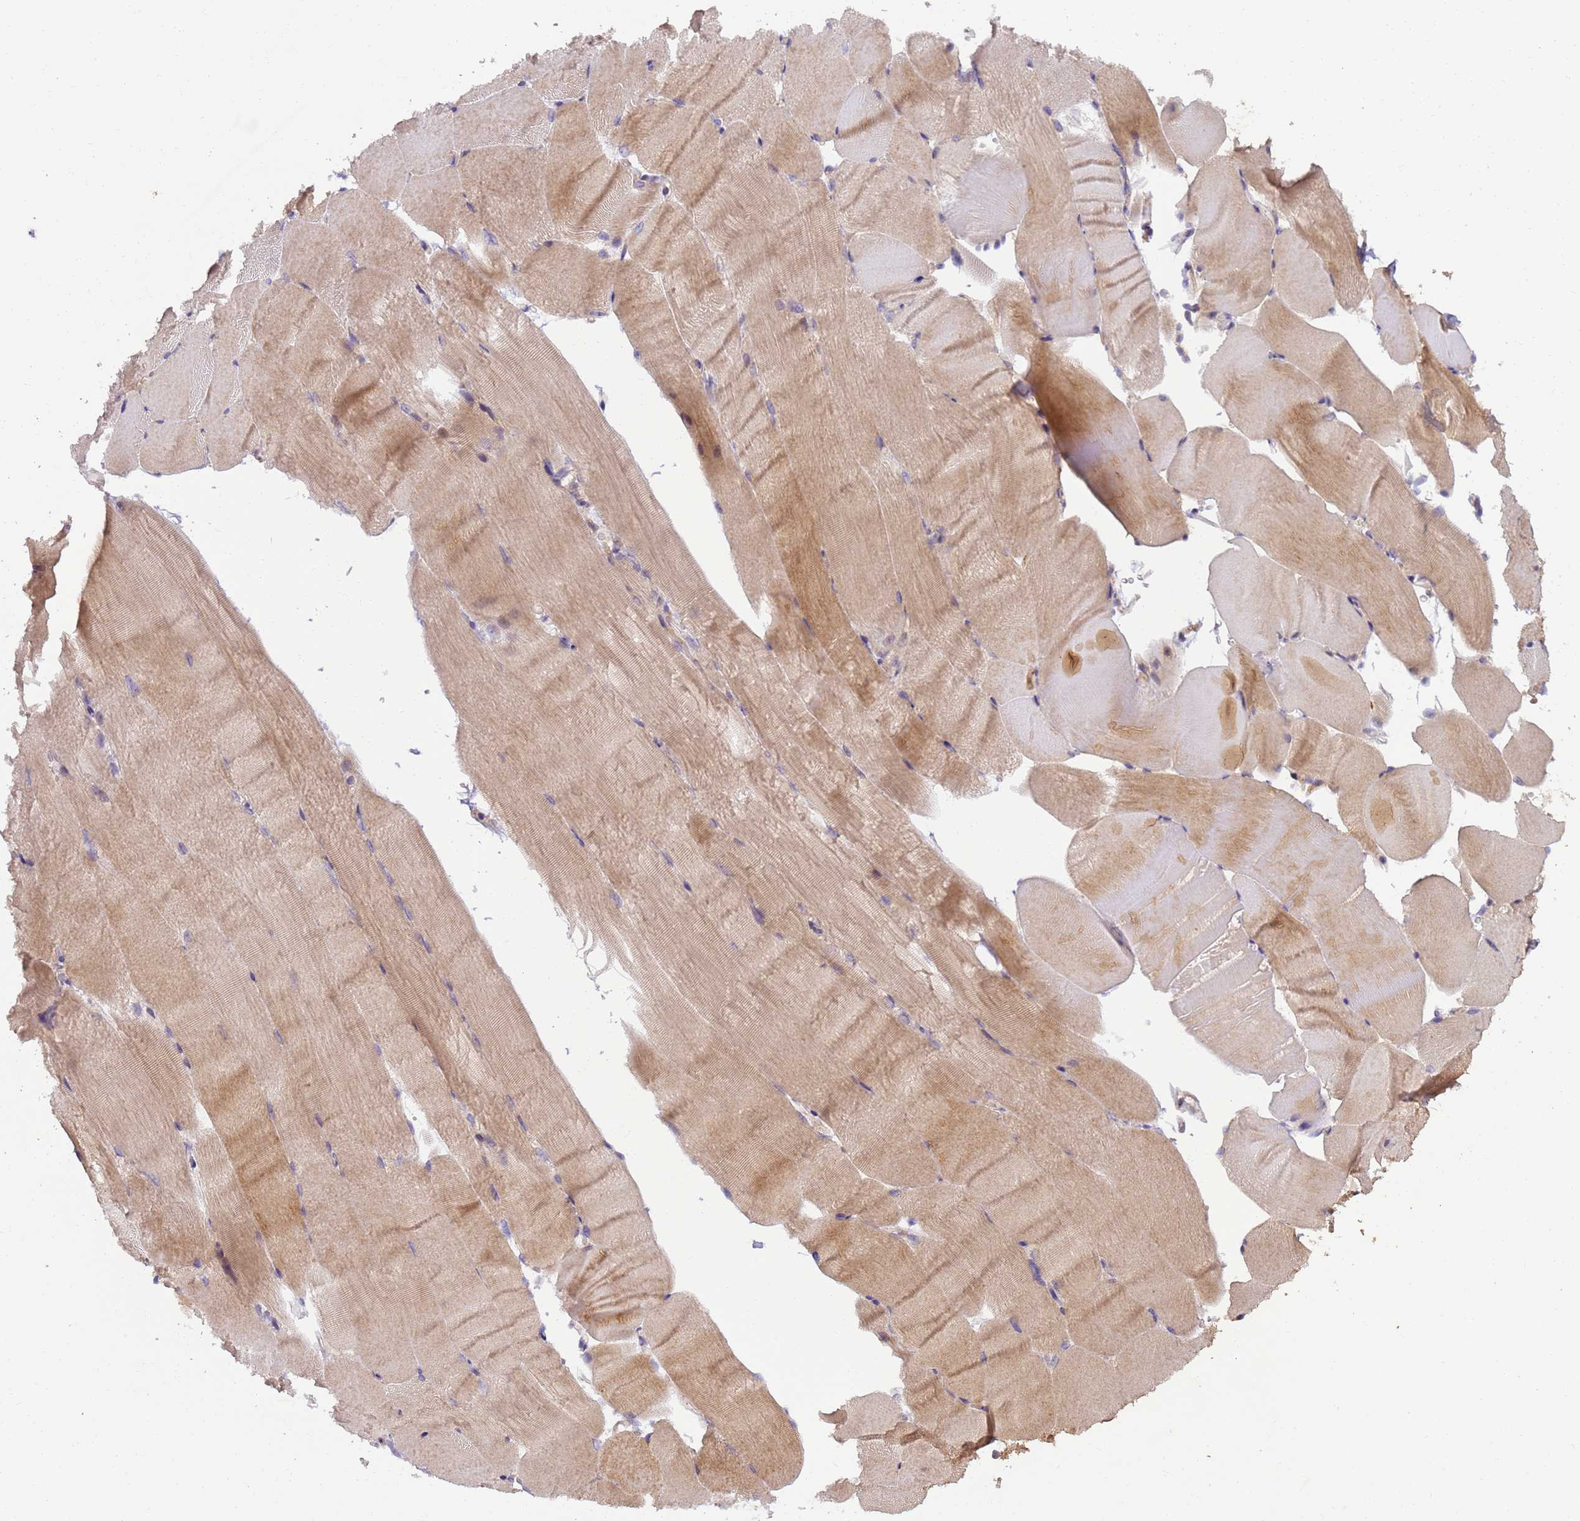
{"staining": {"intensity": "moderate", "quantity": ">75%", "location": "cytoplasmic/membranous"}, "tissue": "skeletal muscle", "cell_type": "Myocytes", "image_type": "normal", "snomed": [{"axis": "morphology", "description": "Normal tissue, NOS"}, {"axis": "topography", "description": "Skeletal muscle"}, {"axis": "topography", "description": "Parathyroid gland"}], "caption": "A high-resolution micrograph shows immunohistochemistry staining of unremarkable skeletal muscle, which reveals moderate cytoplasmic/membranous positivity in about >75% of myocytes.", "gene": "RAPGEF3", "patient": {"sex": "female", "age": 37}}